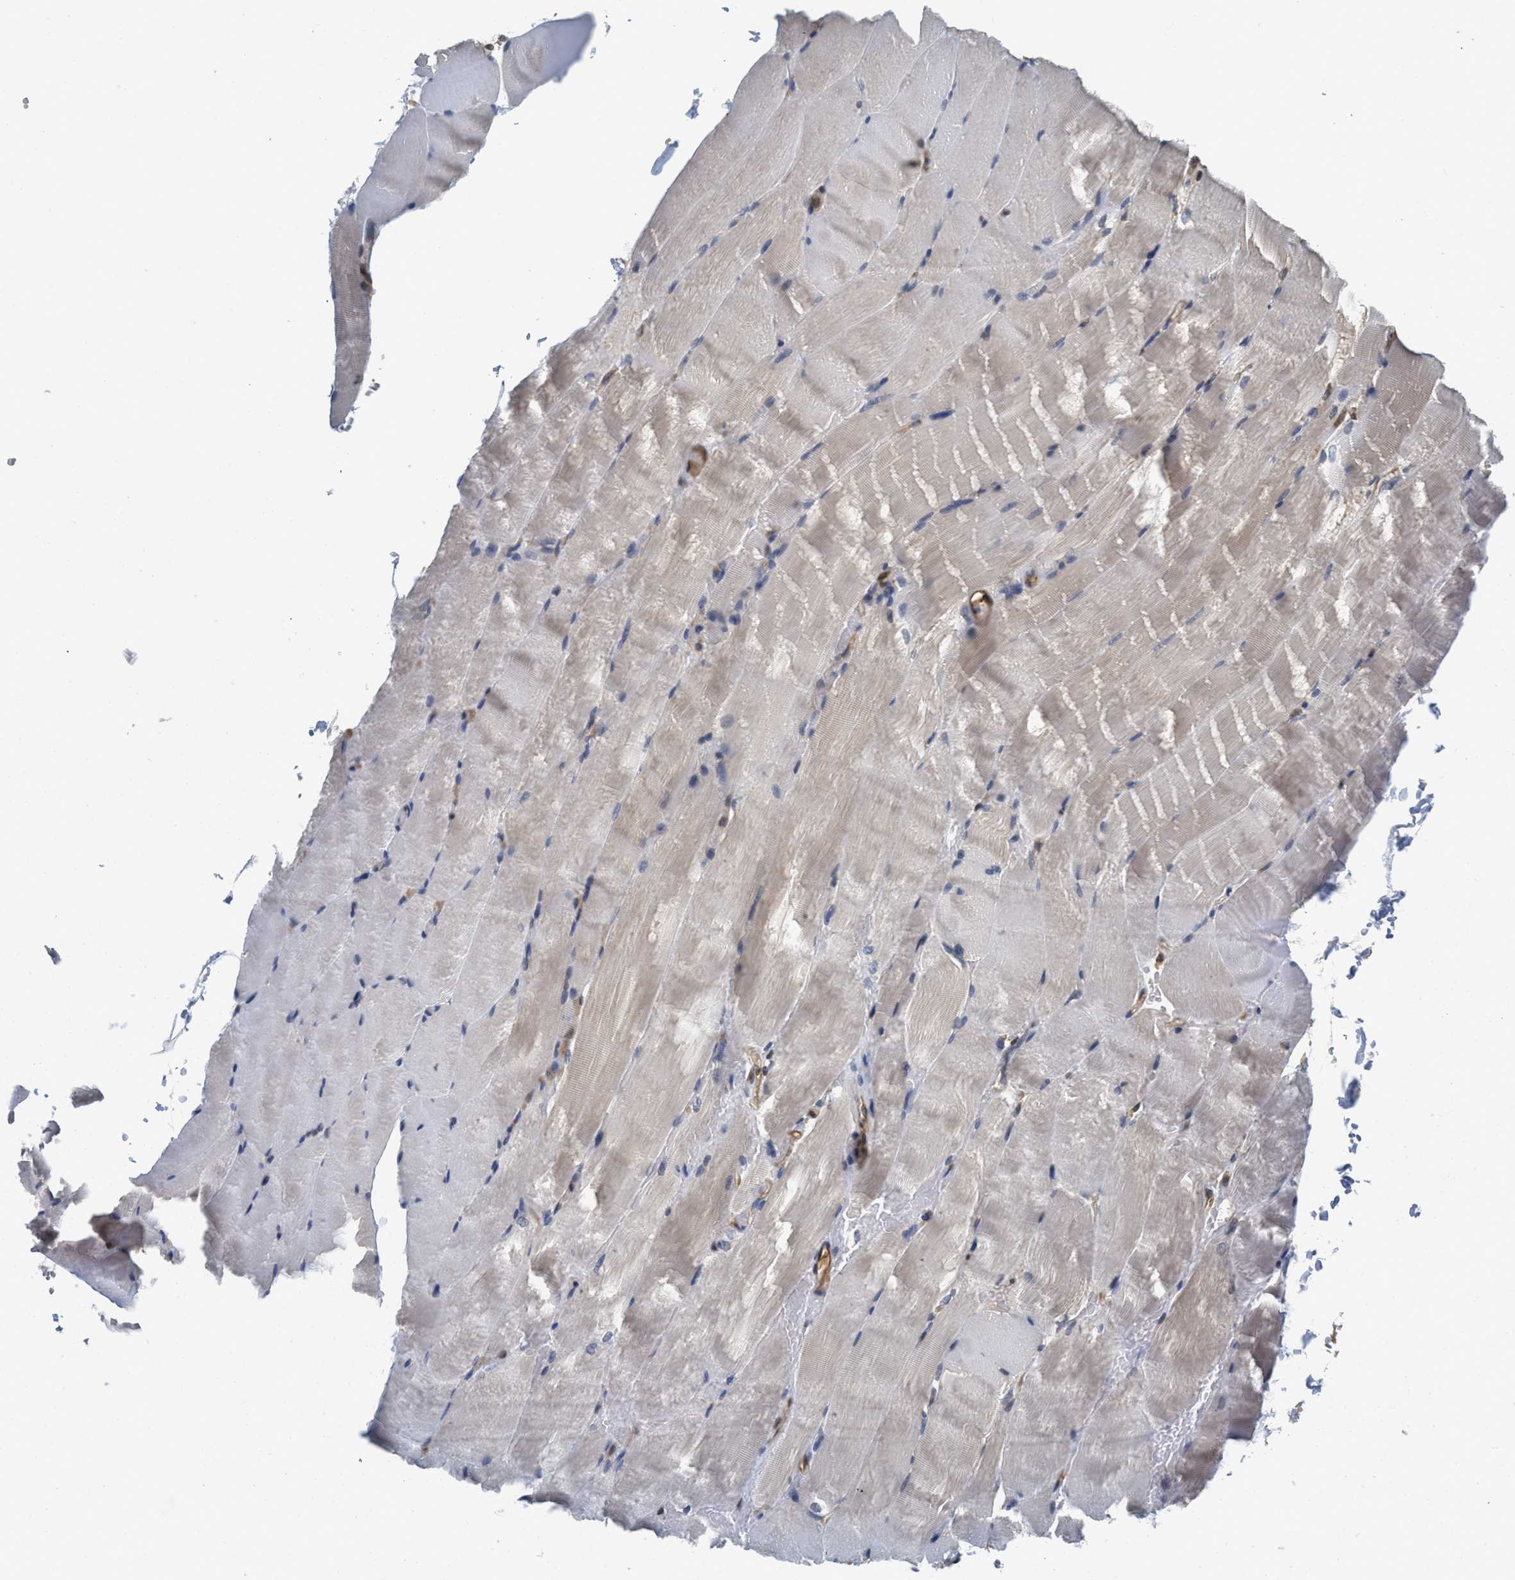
{"staining": {"intensity": "weak", "quantity": "<25%", "location": "cytoplasmic/membranous"}, "tissue": "skeletal muscle", "cell_type": "Myocytes", "image_type": "normal", "snomed": [{"axis": "morphology", "description": "Normal tissue, NOS"}, {"axis": "topography", "description": "Skeletal muscle"}, {"axis": "topography", "description": "Parathyroid gland"}], "caption": "DAB immunohistochemical staining of normal skeletal muscle shows no significant staining in myocytes. The staining was performed using DAB to visualize the protein expression in brown, while the nuclei were stained in blue with hematoxylin (Magnification: 20x).", "gene": "BCAP31", "patient": {"sex": "female", "age": 37}}